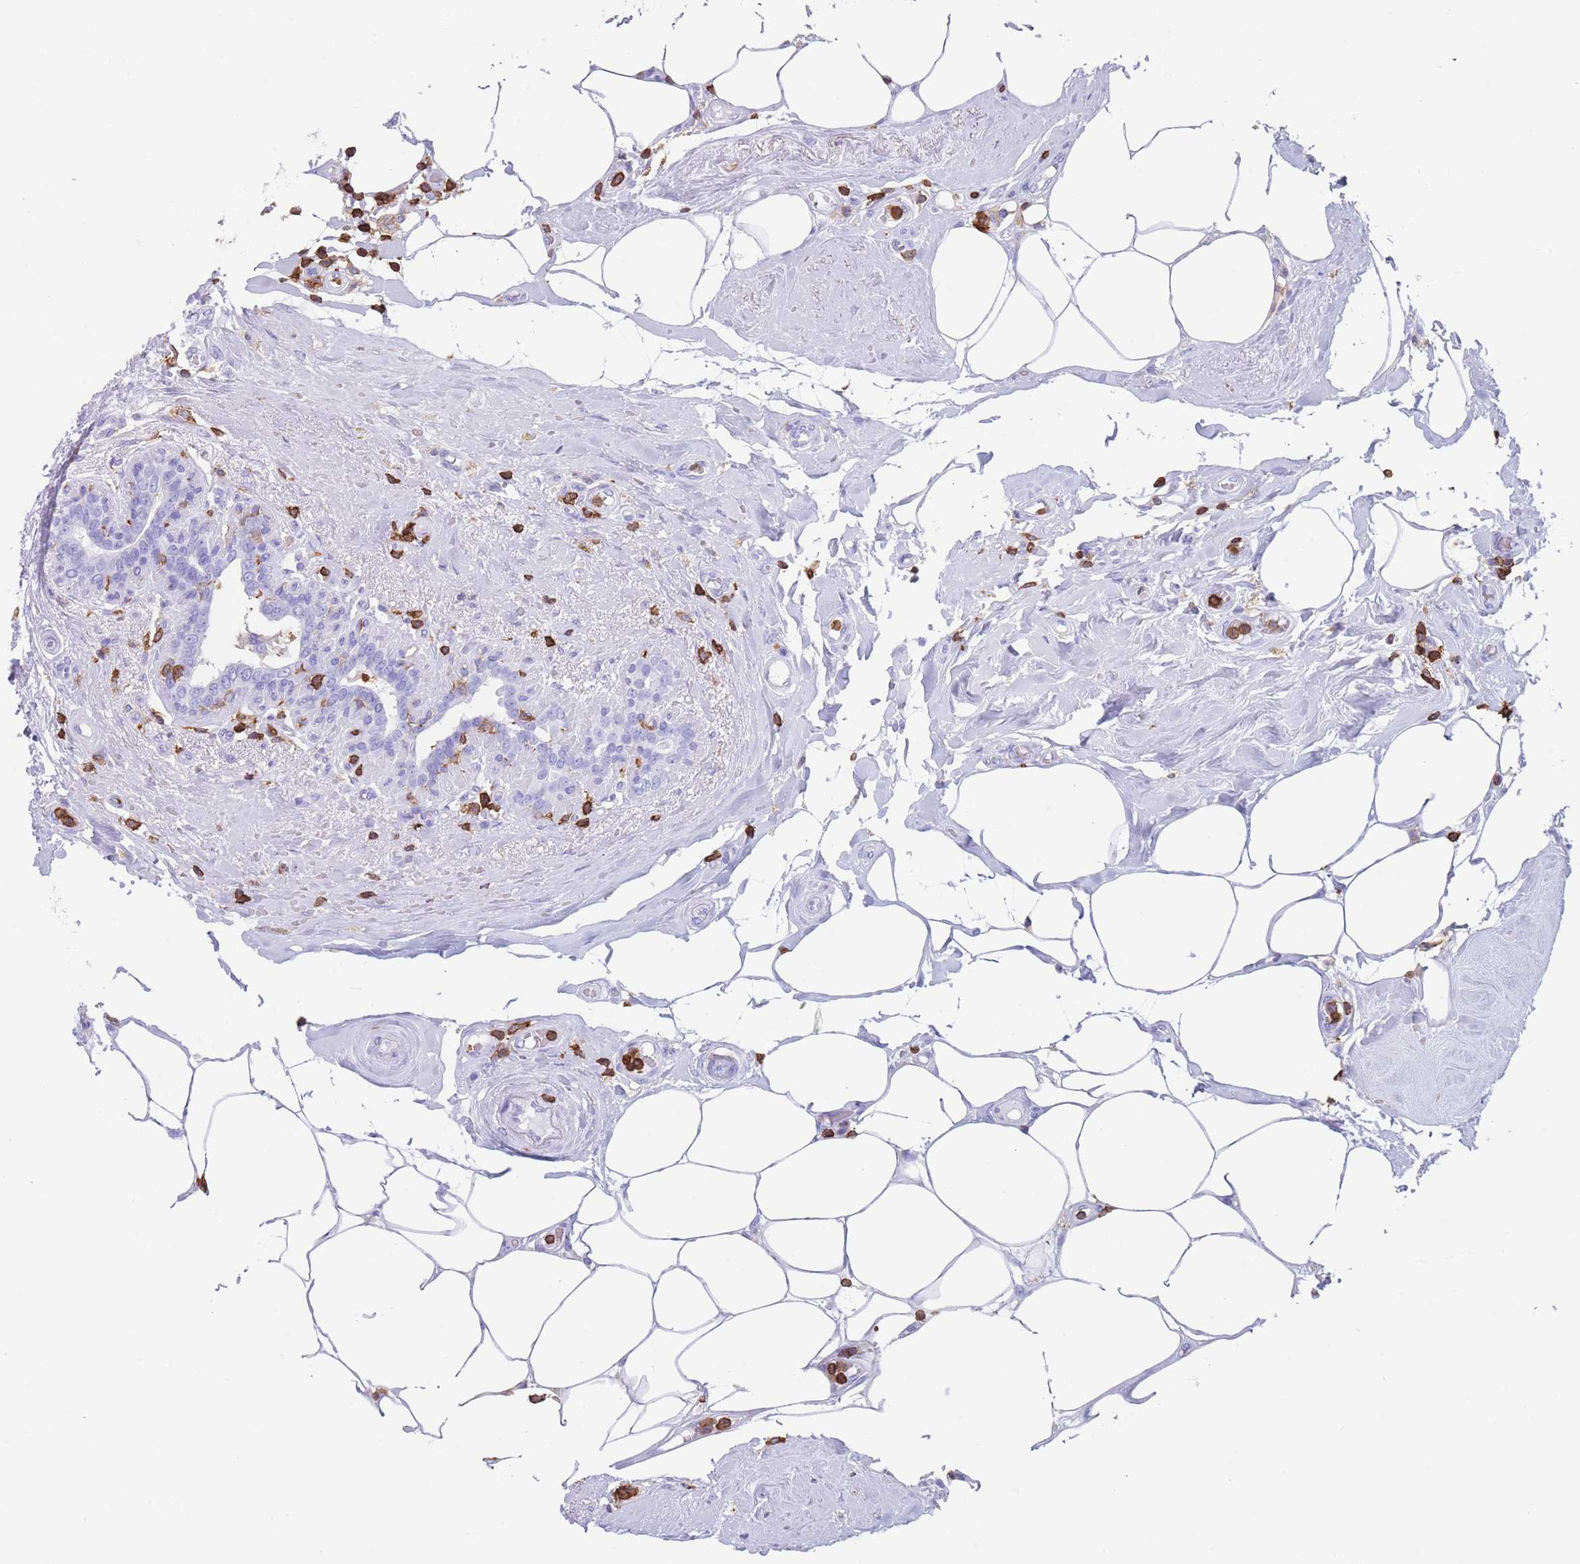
{"staining": {"intensity": "negative", "quantity": "none", "location": "none"}, "tissue": "breast cancer", "cell_type": "Tumor cells", "image_type": "cancer", "snomed": [{"axis": "morphology", "description": "Duct carcinoma"}, {"axis": "topography", "description": "Breast"}], "caption": "Immunohistochemistry (IHC) image of human breast cancer (invasive ductal carcinoma) stained for a protein (brown), which displays no expression in tumor cells.", "gene": "CORO1A", "patient": {"sex": "female", "age": 73}}